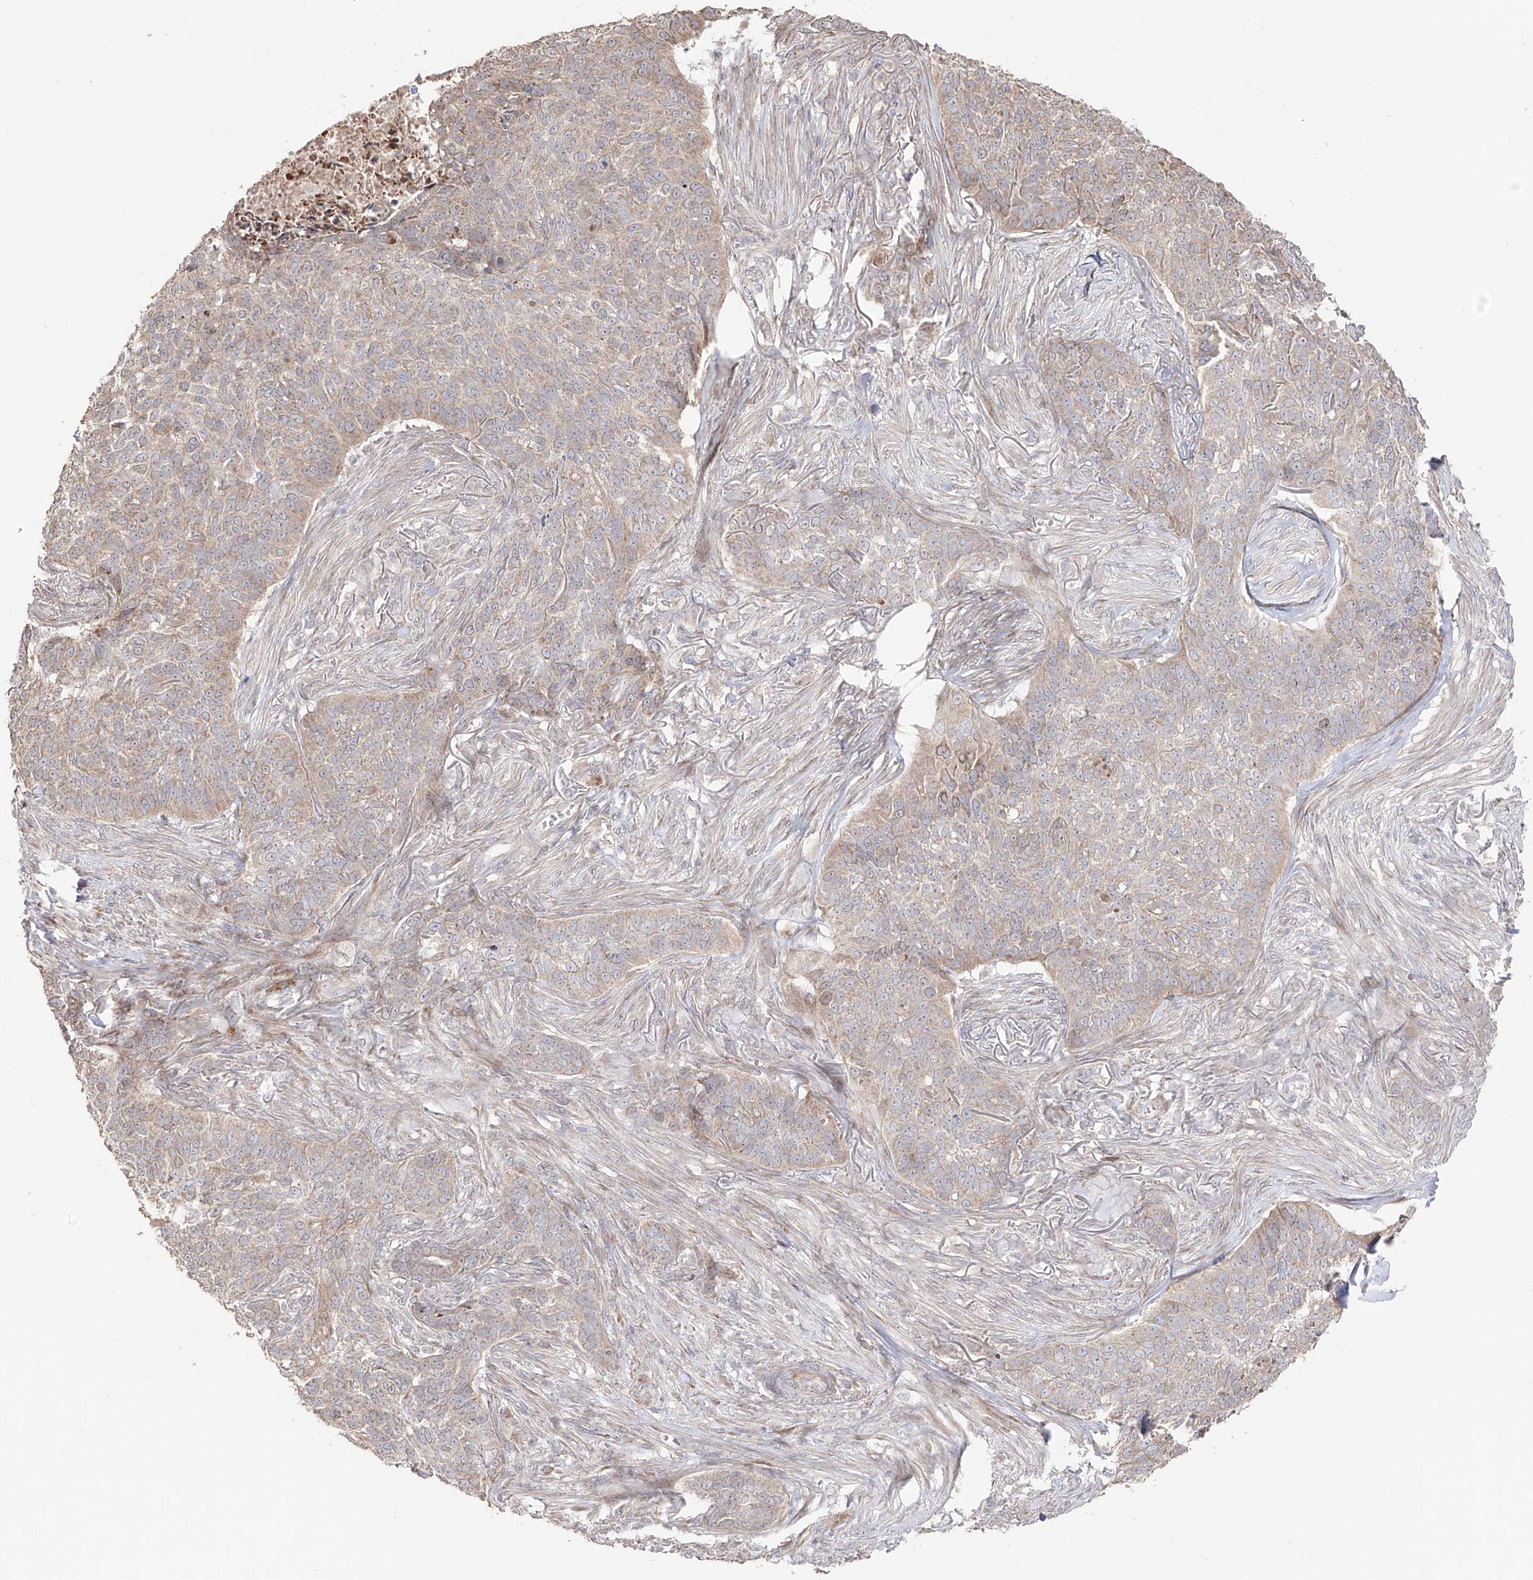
{"staining": {"intensity": "weak", "quantity": "25%-75%", "location": "cytoplasmic/membranous"}, "tissue": "skin cancer", "cell_type": "Tumor cells", "image_type": "cancer", "snomed": [{"axis": "morphology", "description": "Basal cell carcinoma"}, {"axis": "topography", "description": "Skin"}], "caption": "High-power microscopy captured an IHC histopathology image of basal cell carcinoma (skin), revealing weak cytoplasmic/membranous expression in about 25%-75% of tumor cells. The staining was performed using DAB to visualize the protein expression in brown, while the nuclei were stained in blue with hematoxylin (Magnification: 20x).", "gene": "YKT6", "patient": {"sex": "male", "age": 85}}